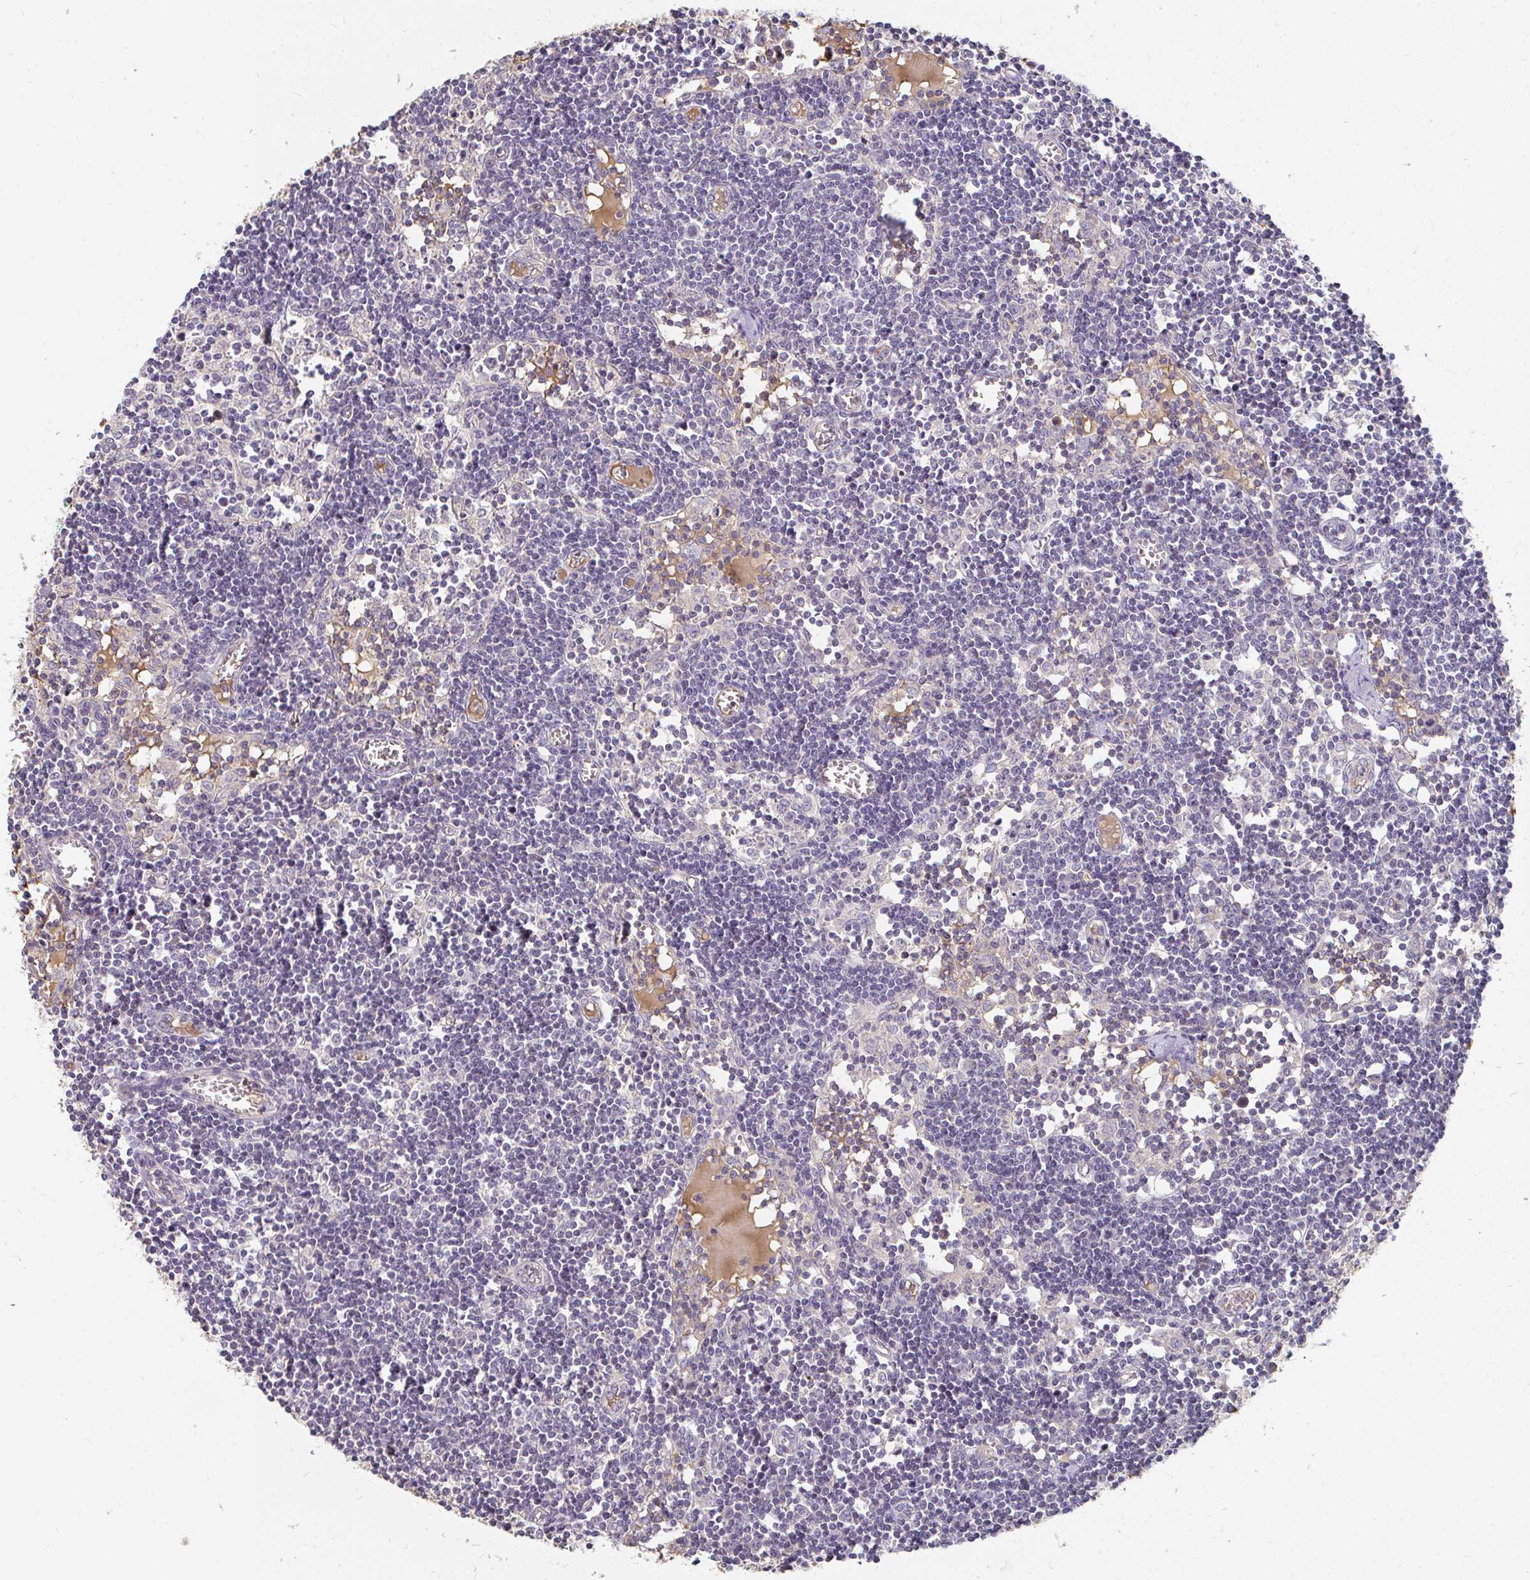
{"staining": {"intensity": "negative", "quantity": "none", "location": "none"}, "tissue": "lymph node", "cell_type": "Germinal center cells", "image_type": "normal", "snomed": [{"axis": "morphology", "description": "Normal tissue, NOS"}, {"axis": "topography", "description": "Lymph node"}], "caption": "Germinal center cells show no significant expression in normal lymph node. (DAB (3,3'-diaminobenzidine) immunohistochemistry with hematoxylin counter stain).", "gene": "LOXL4", "patient": {"sex": "female", "age": 11}}